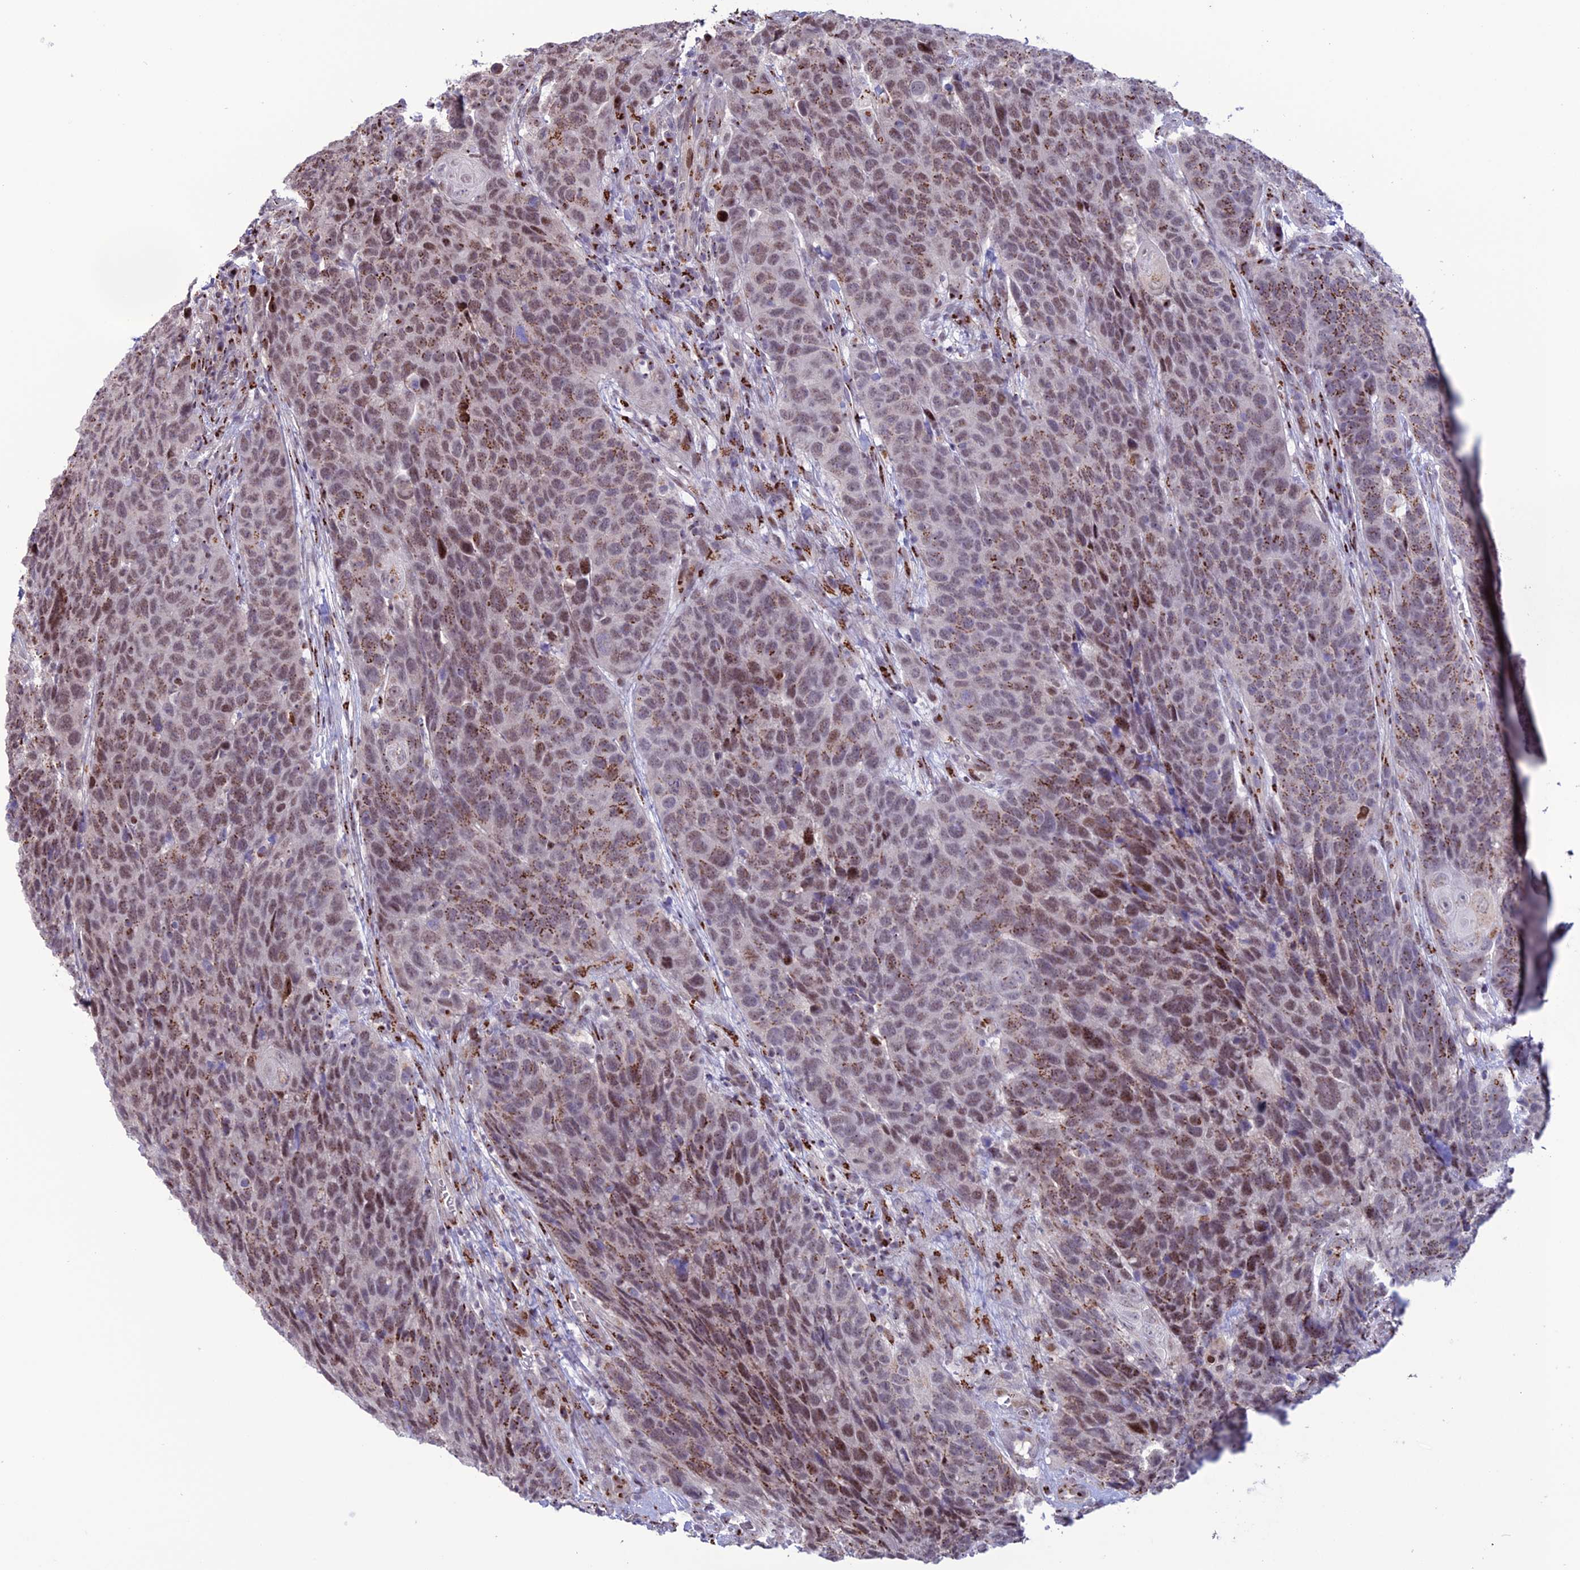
{"staining": {"intensity": "strong", "quantity": "25%-75%", "location": "cytoplasmic/membranous,nuclear"}, "tissue": "head and neck cancer", "cell_type": "Tumor cells", "image_type": "cancer", "snomed": [{"axis": "morphology", "description": "Squamous cell carcinoma, NOS"}, {"axis": "topography", "description": "Head-Neck"}], "caption": "The micrograph reveals a brown stain indicating the presence of a protein in the cytoplasmic/membranous and nuclear of tumor cells in squamous cell carcinoma (head and neck).", "gene": "PLEKHA4", "patient": {"sex": "male", "age": 66}}